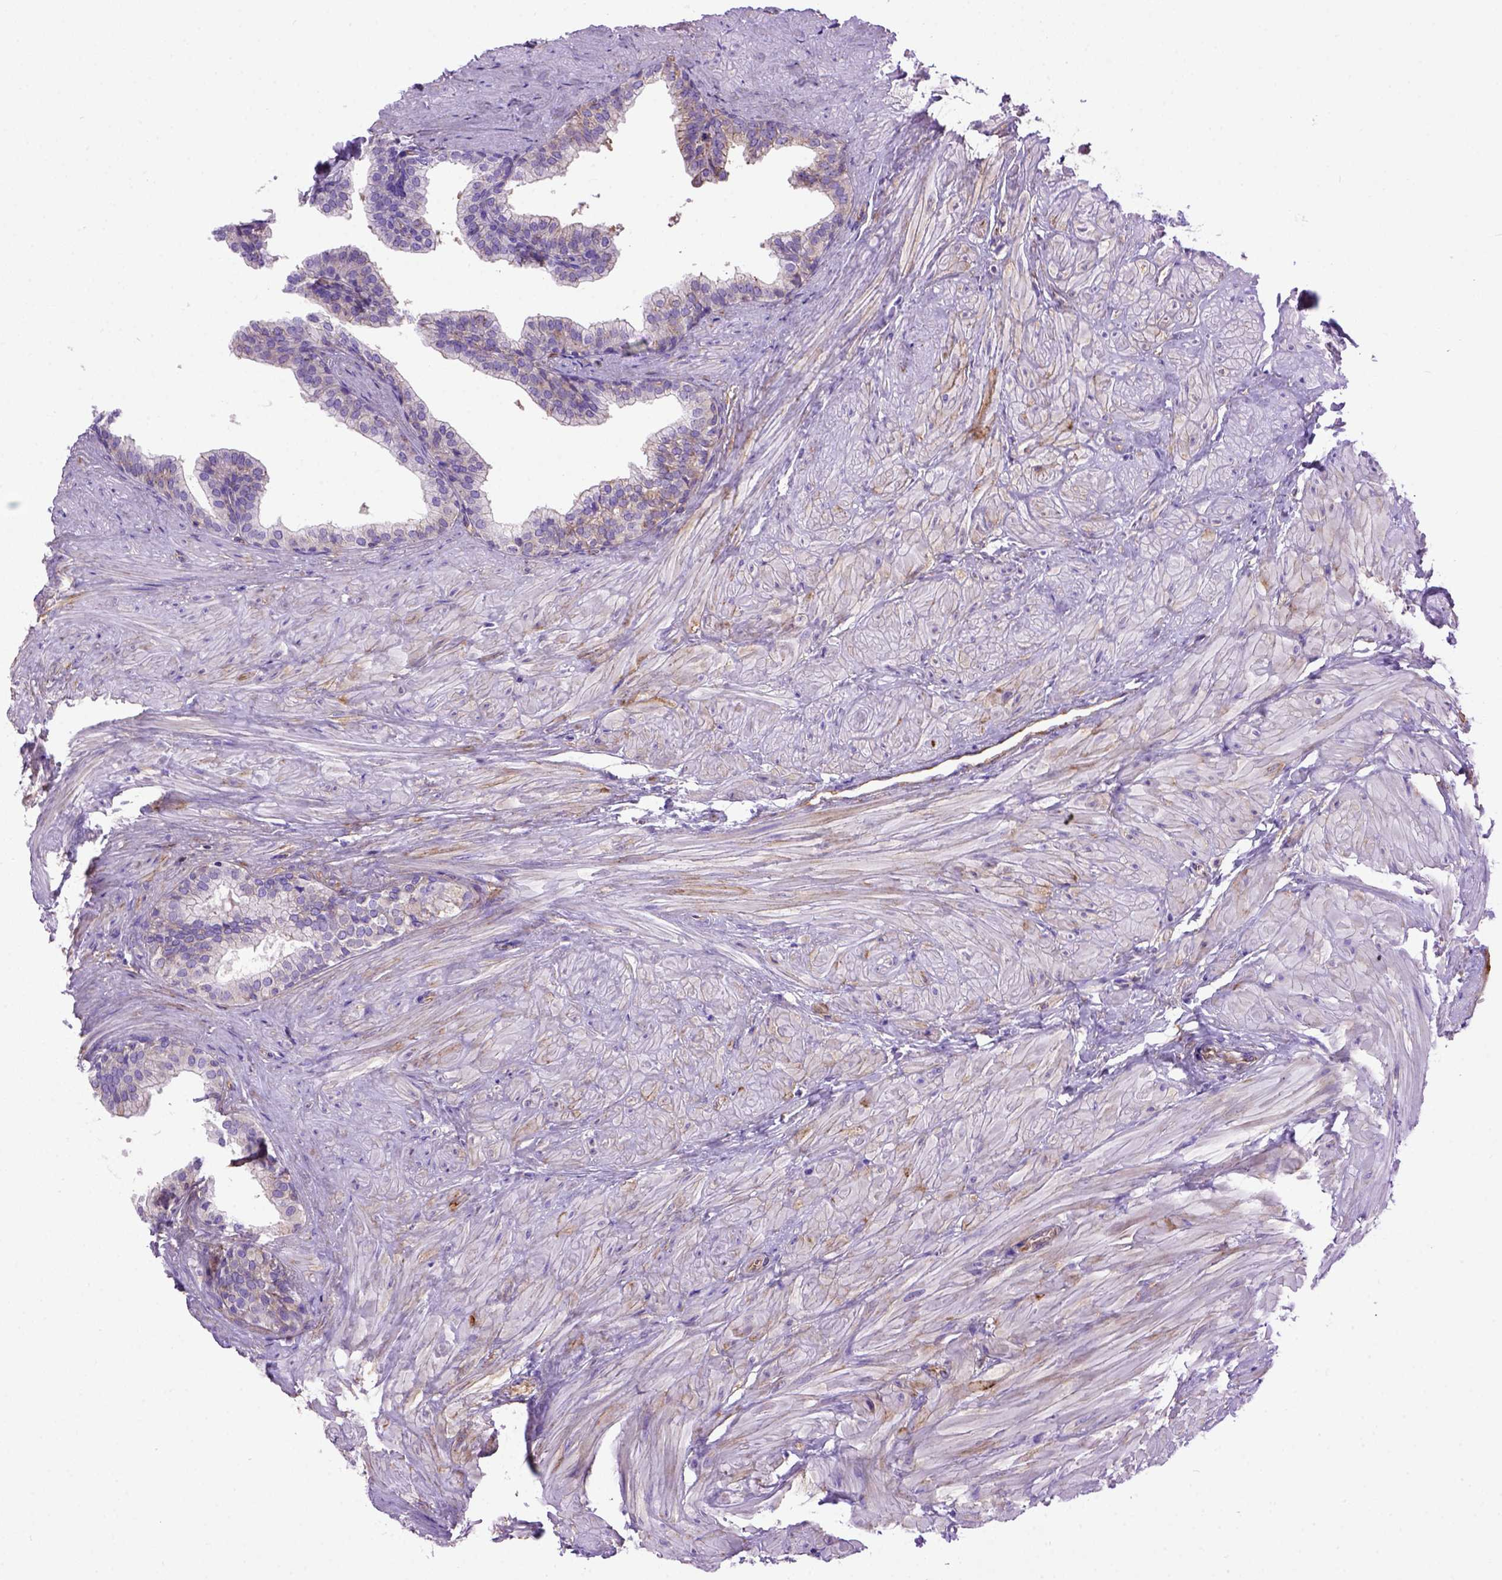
{"staining": {"intensity": "negative", "quantity": "none", "location": "none"}, "tissue": "prostate", "cell_type": "Glandular cells", "image_type": "normal", "snomed": [{"axis": "morphology", "description": "Normal tissue, NOS"}, {"axis": "topography", "description": "Prostate"}, {"axis": "topography", "description": "Peripheral nerve tissue"}], "caption": "Immunohistochemical staining of normal prostate exhibits no significant expression in glandular cells. (DAB (3,3'-diaminobenzidine) immunohistochemistry, high magnification).", "gene": "MVP", "patient": {"sex": "male", "age": 55}}